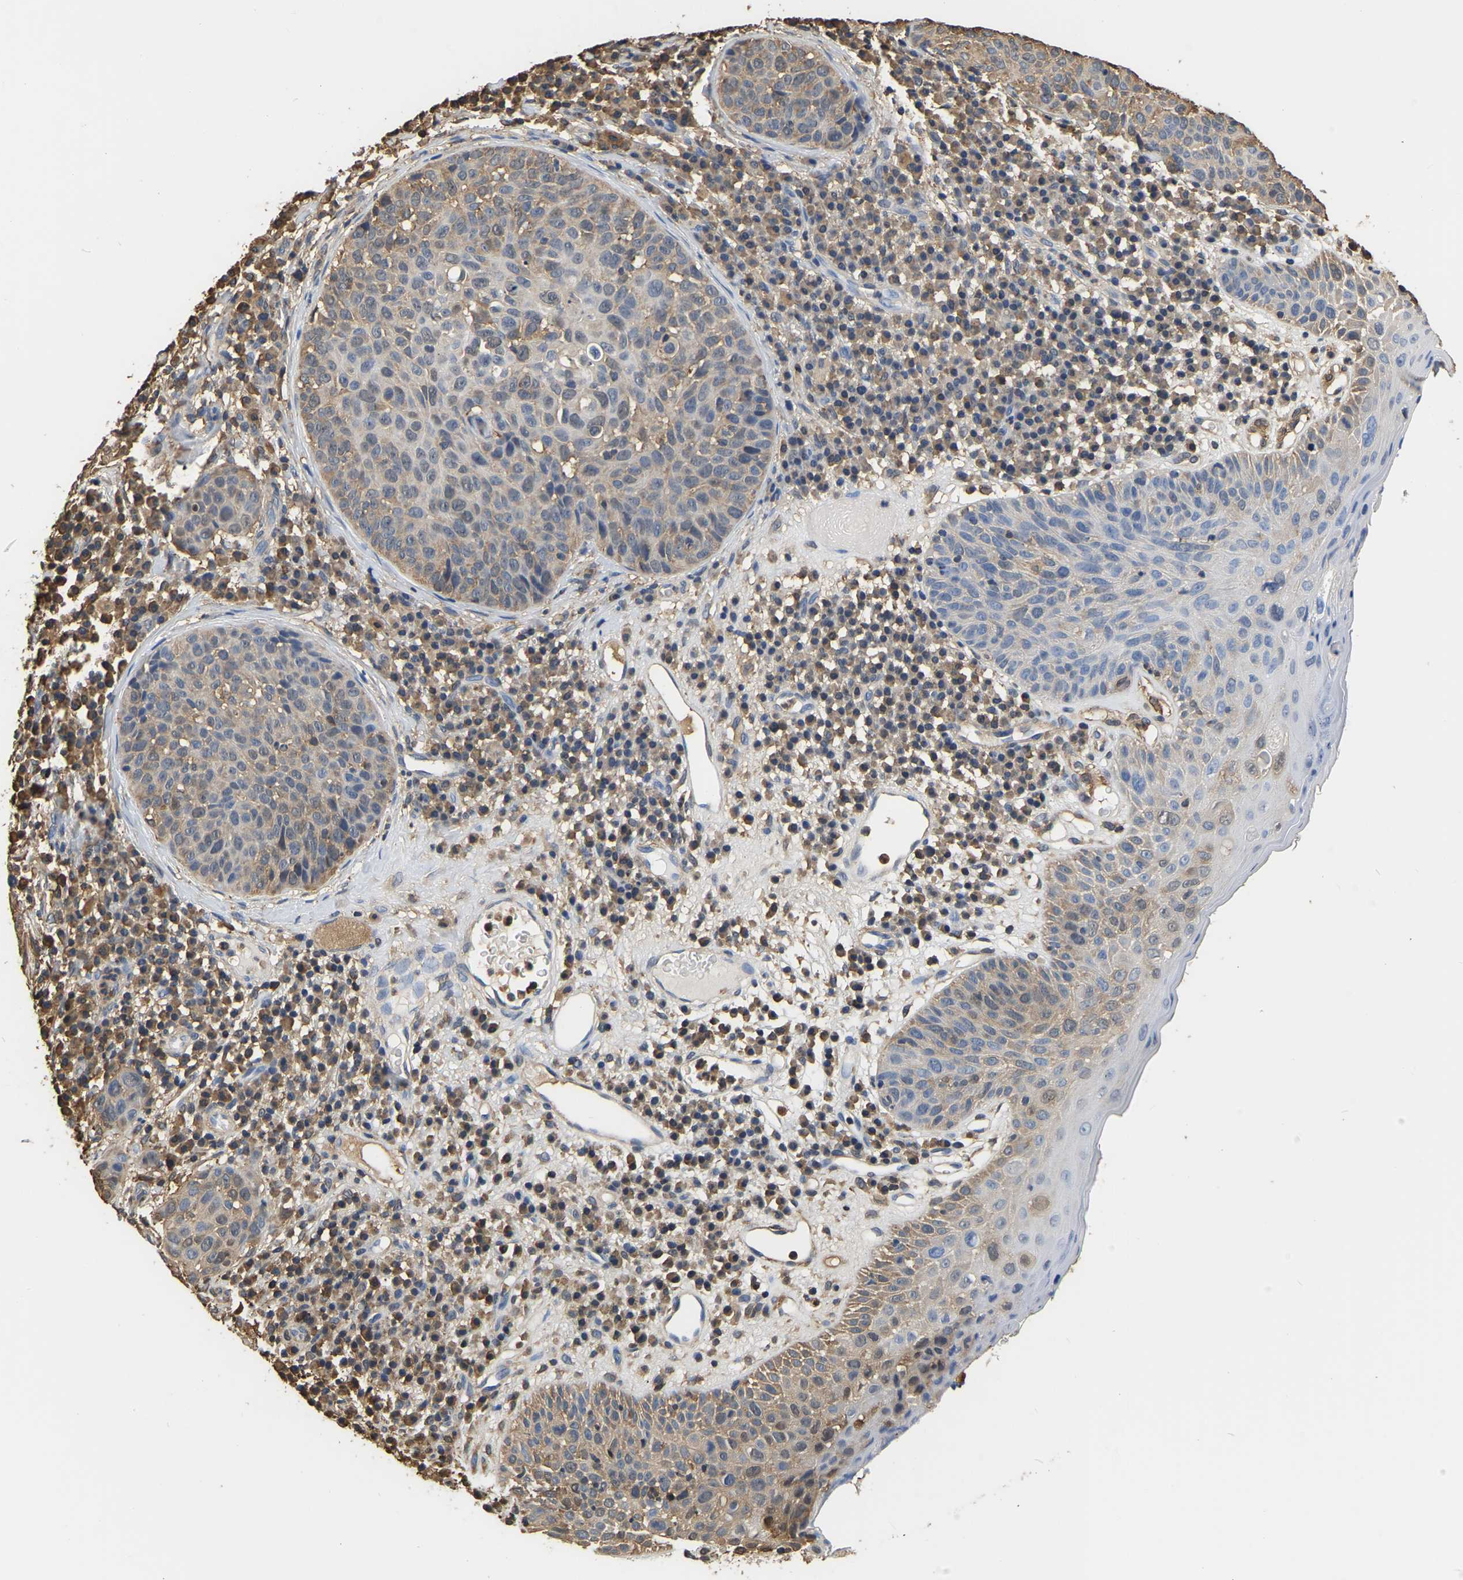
{"staining": {"intensity": "weak", "quantity": "25%-75%", "location": "cytoplasmic/membranous"}, "tissue": "skin cancer", "cell_type": "Tumor cells", "image_type": "cancer", "snomed": [{"axis": "morphology", "description": "Squamous cell carcinoma in situ, NOS"}, {"axis": "morphology", "description": "Squamous cell carcinoma, NOS"}, {"axis": "topography", "description": "Skin"}], "caption": "Protein analysis of skin squamous cell carcinoma tissue displays weak cytoplasmic/membranous staining in about 25%-75% of tumor cells. (DAB (3,3'-diaminobenzidine) IHC, brown staining for protein, blue staining for nuclei).", "gene": "LDHB", "patient": {"sex": "male", "age": 93}}